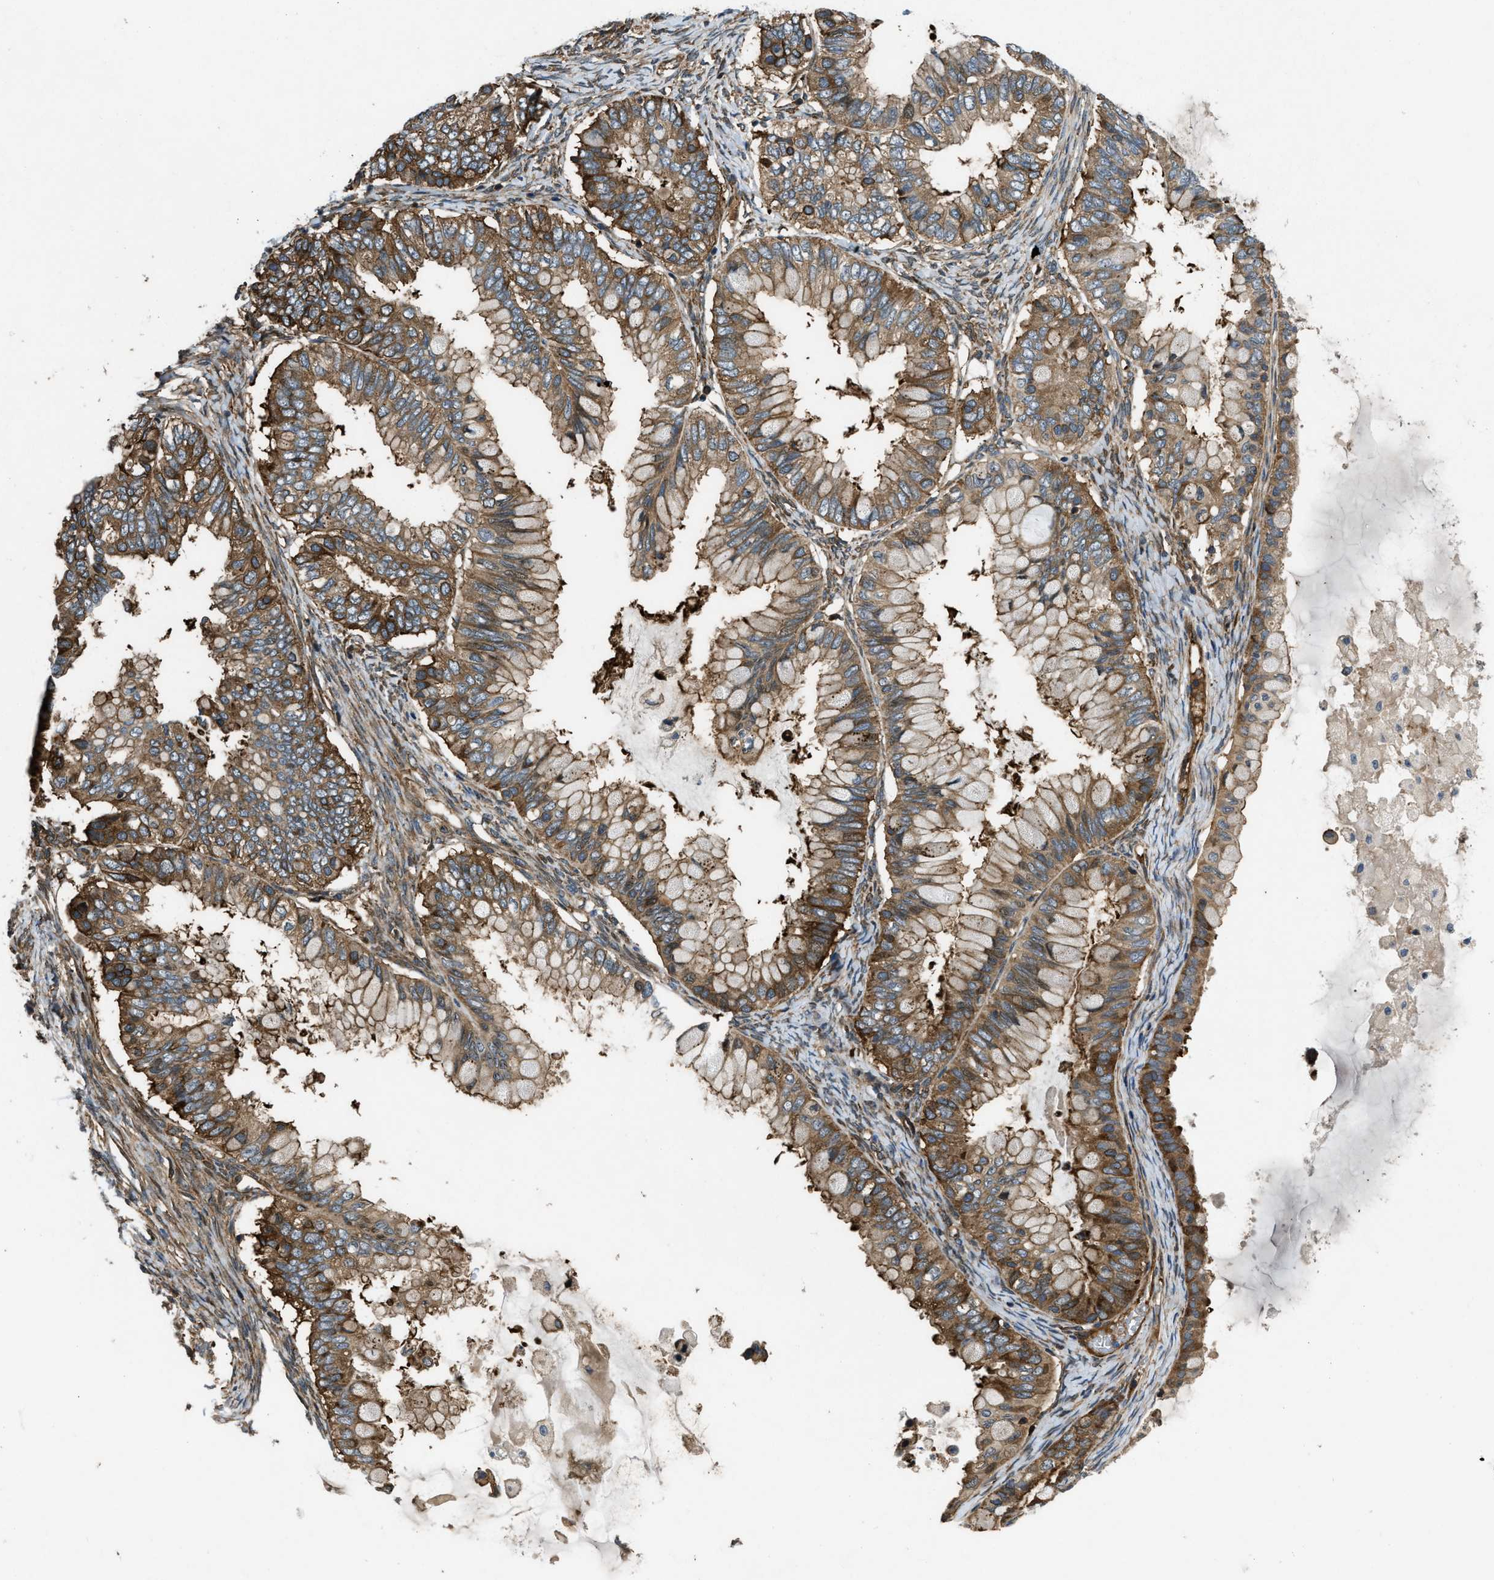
{"staining": {"intensity": "moderate", "quantity": ">75%", "location": "cytoplasmic/membranous"}, "tissue": "ovarian cancer", "cell_type": "Tumor cells", "image_type": "cancer", "snomed": [{"axis": "morphology", "description": "Cystadenocarcinoma, mucinous, NOS"}, {"axis": "topography", "description": "Ovary"}], "caption": "IHC of ovarian cancer displays medium levels of moderate cytoplasmic/membranous expression in about >75% of tumor cells.", "gene": "RASGRF2", "patient": {"sex": "female", "age": 80}}